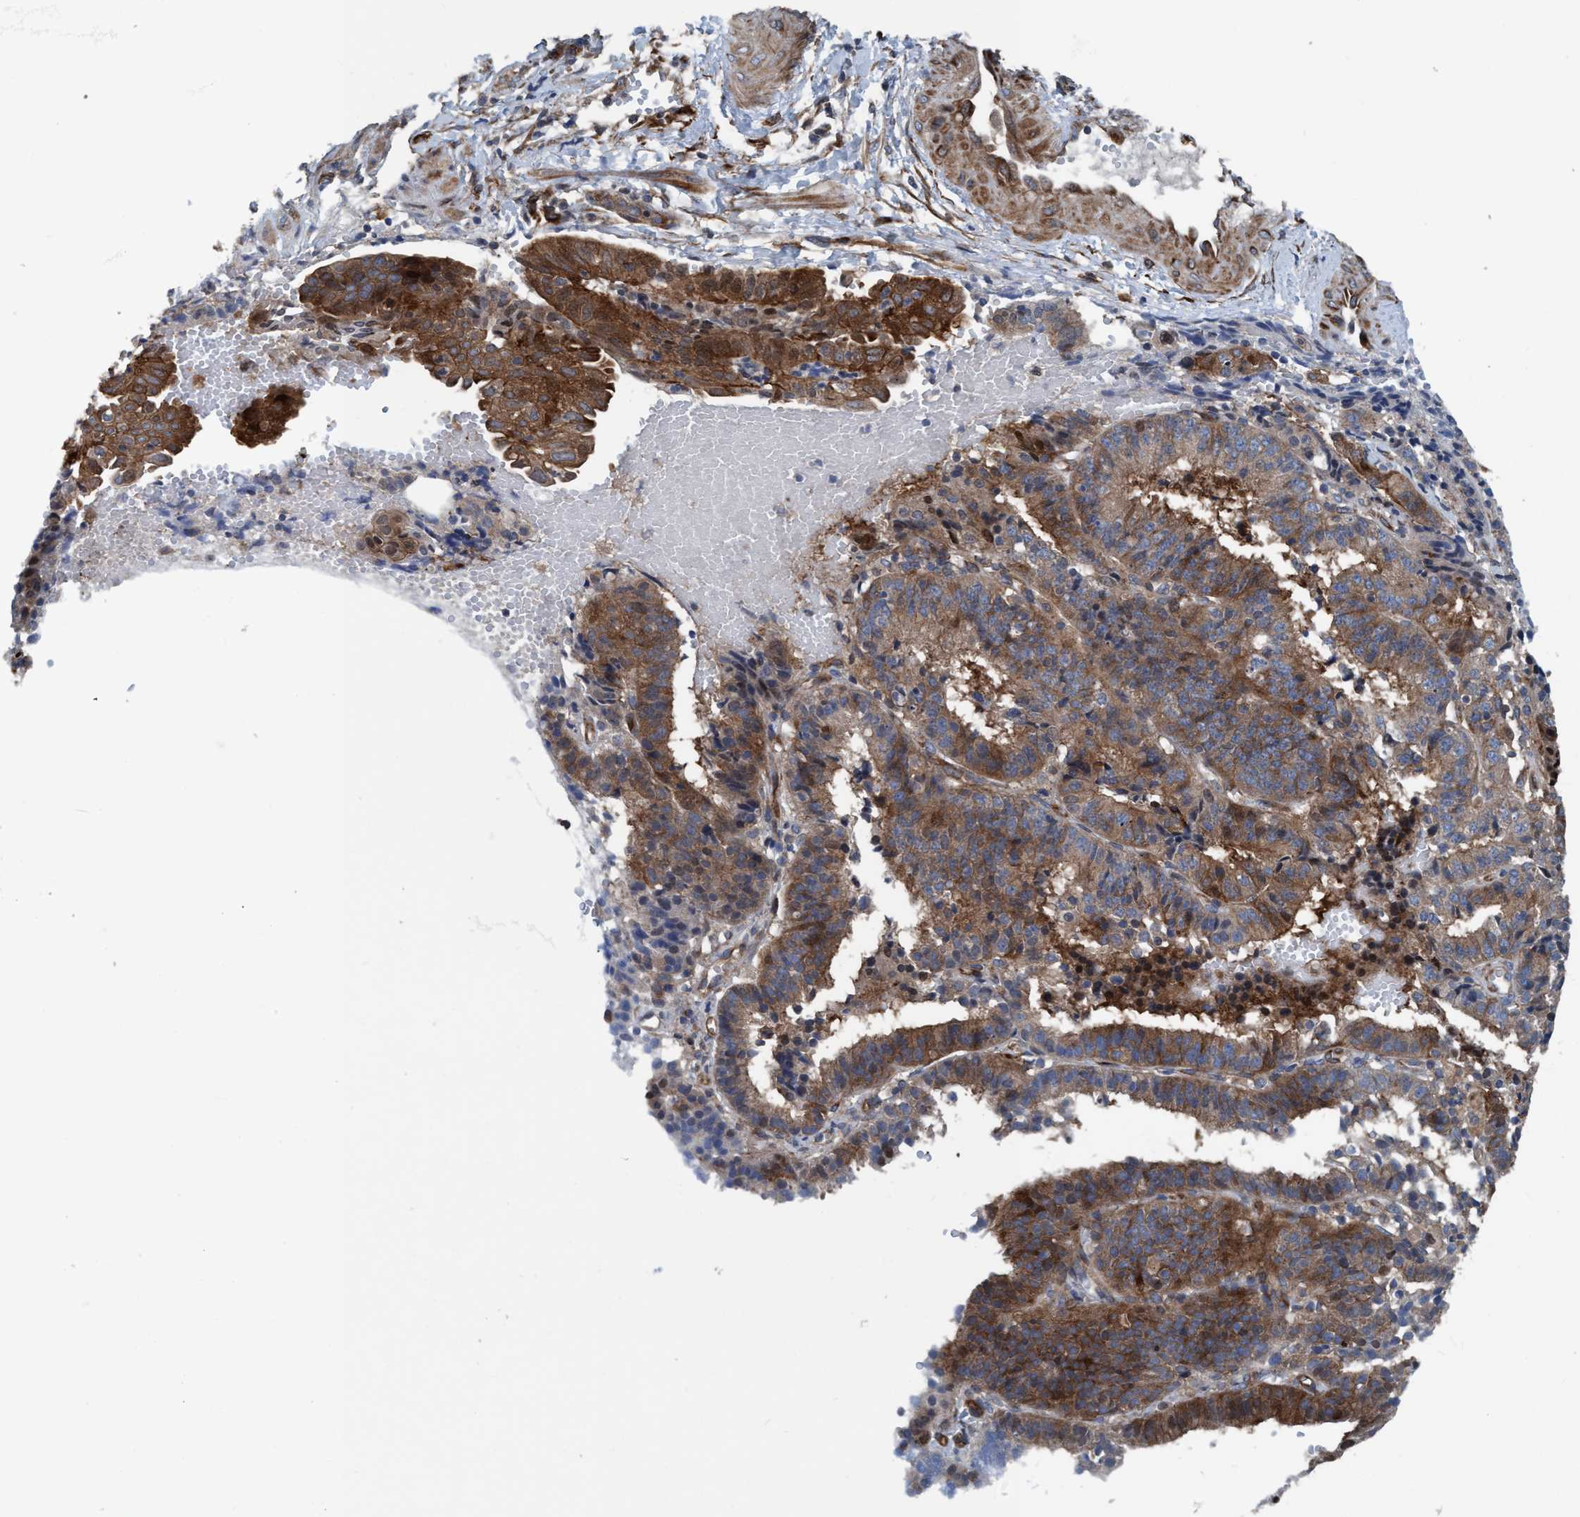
{"staining": {"intensity": "moderate", "quantity": ">75%", "location": "cytoplasmic/membranous,nuclear"}, "tissue": "endometrial cancer", "cell_type": "Tumor cells", "image_type": "cancer", "snomed": [{"axis": "morphology", "description": "Adenocarcinoma, NOS"}, {"axis": "topography", "description": "Endometrium"}], "caption": "DAB (3,3'-diaminobenzidine) immunohistochemical staining of endometrial cancer displays moderate cytoplasmic/membranous and nuclear protein staining in about >75% of tumor cells. Nuclei are stained in blue.", "gene": "NMT1", "patient": {"sex": "female", "age": 51}}